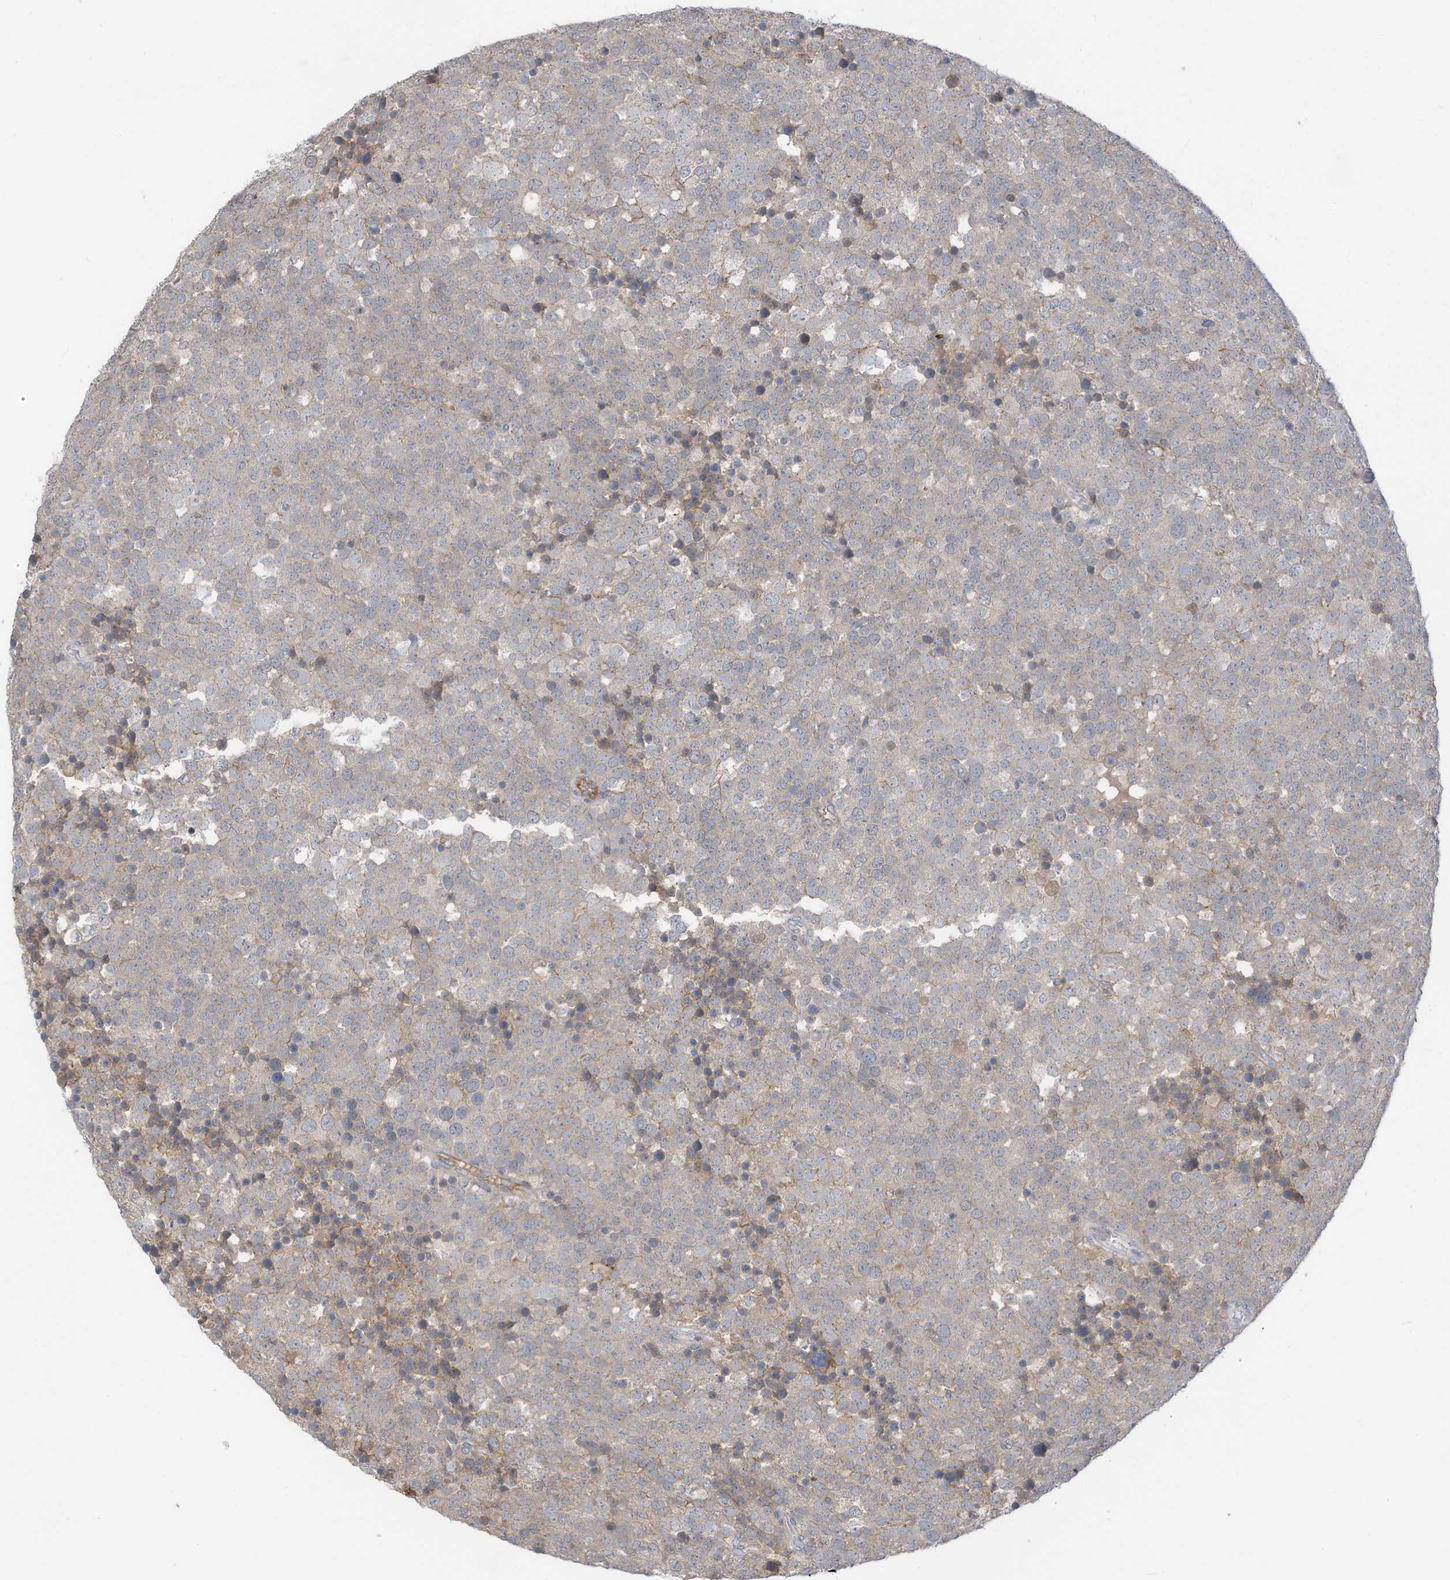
{"staining": {"intensity": "negative", "quantity": "none", "location": "none"}, "tissue": "testis cancer", "cell_type": "Tumor cells", "image_type": "cancer", "snomed": [{"axis": "morphology", "description": "Seminoma, NOS"}, {"axis": "topography", "description": "Testis"}], "caption": "The immunohistochemistry (IHC) histopathology image has no significant staining in tumor cells of testis cancer (seminoma) tissue.", "gene": "SLC1A5", "patient": {"sex": "male", "age": 71}}